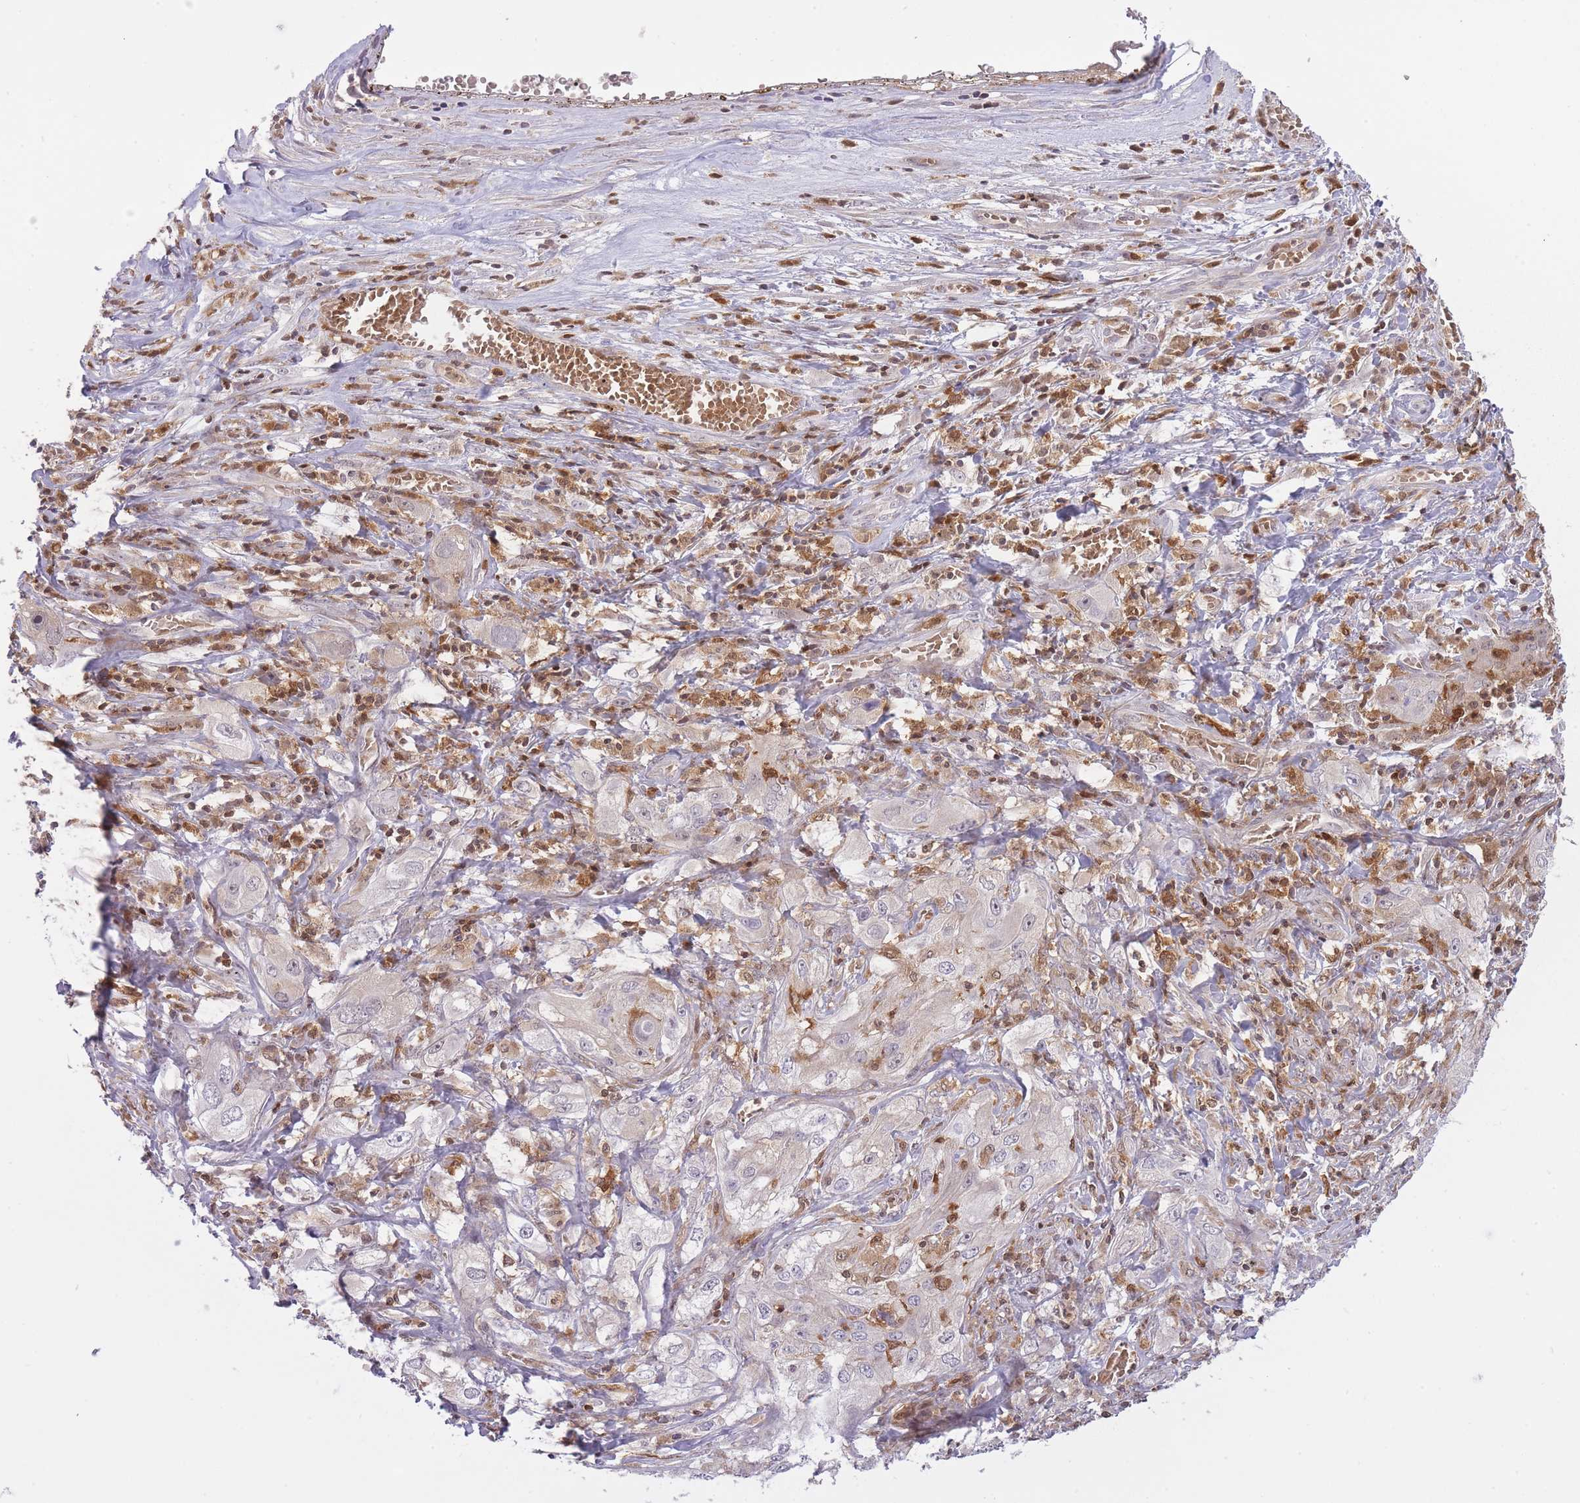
{"staining": {"intensity": "negative", "quantity": "none", "location": "none"}, "tissue": "lung cancer", "cell_type": "Tumor cells", "image_type": "cancer", "snomed": [{"axis": "morphology", "description": "Squamous cell carcinoma, NOS"}, {"axis": "topography", "description": "Lung"}], "caption": "This is an immunohistochemistry (IHC) image of human squamous cell carcinoma (lung). There is no positivity in tumor cells.", "gene": "CXorf38", "patient": {"sex": "female", "age": 69}}